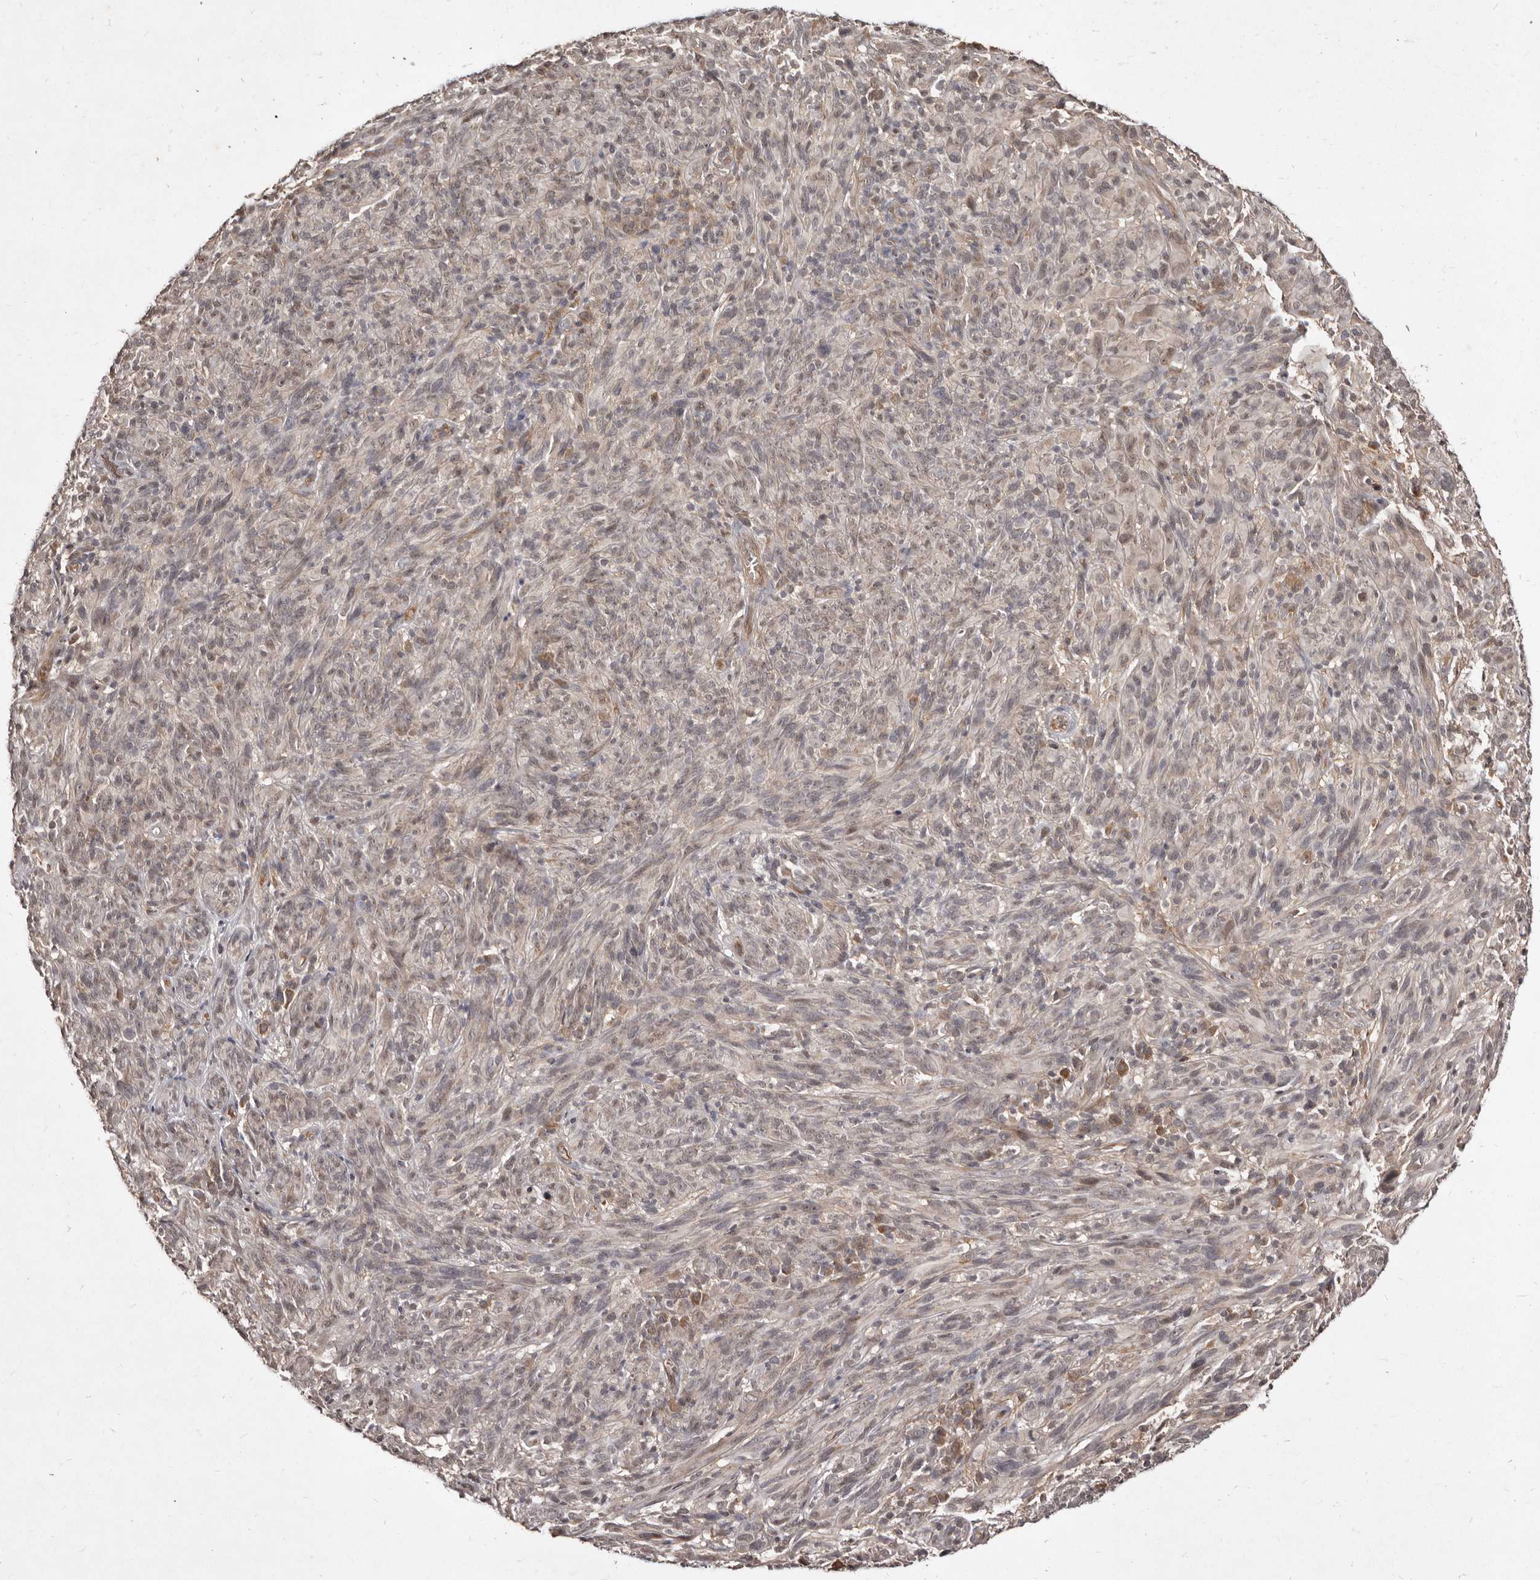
{"staining": {"intensity": "weak", "quantity": "25%-75%", "location": "nuclear"}, "tissue": "melanoma", "cell_type": "Tumor cells", "image_type": "cancer", "snomed": [{"axis": "morphology", "description": "Malignant melanoma, NOS"}, {"axis": "topography", "description": "Skin of head"}], "caption": "A micrograph of malignant melanoma stained for a protein exhibits weak nuclear brown staining in tumor cells.", "gene": "LCORL", "patient": {"sex": "male", "age": 96}}